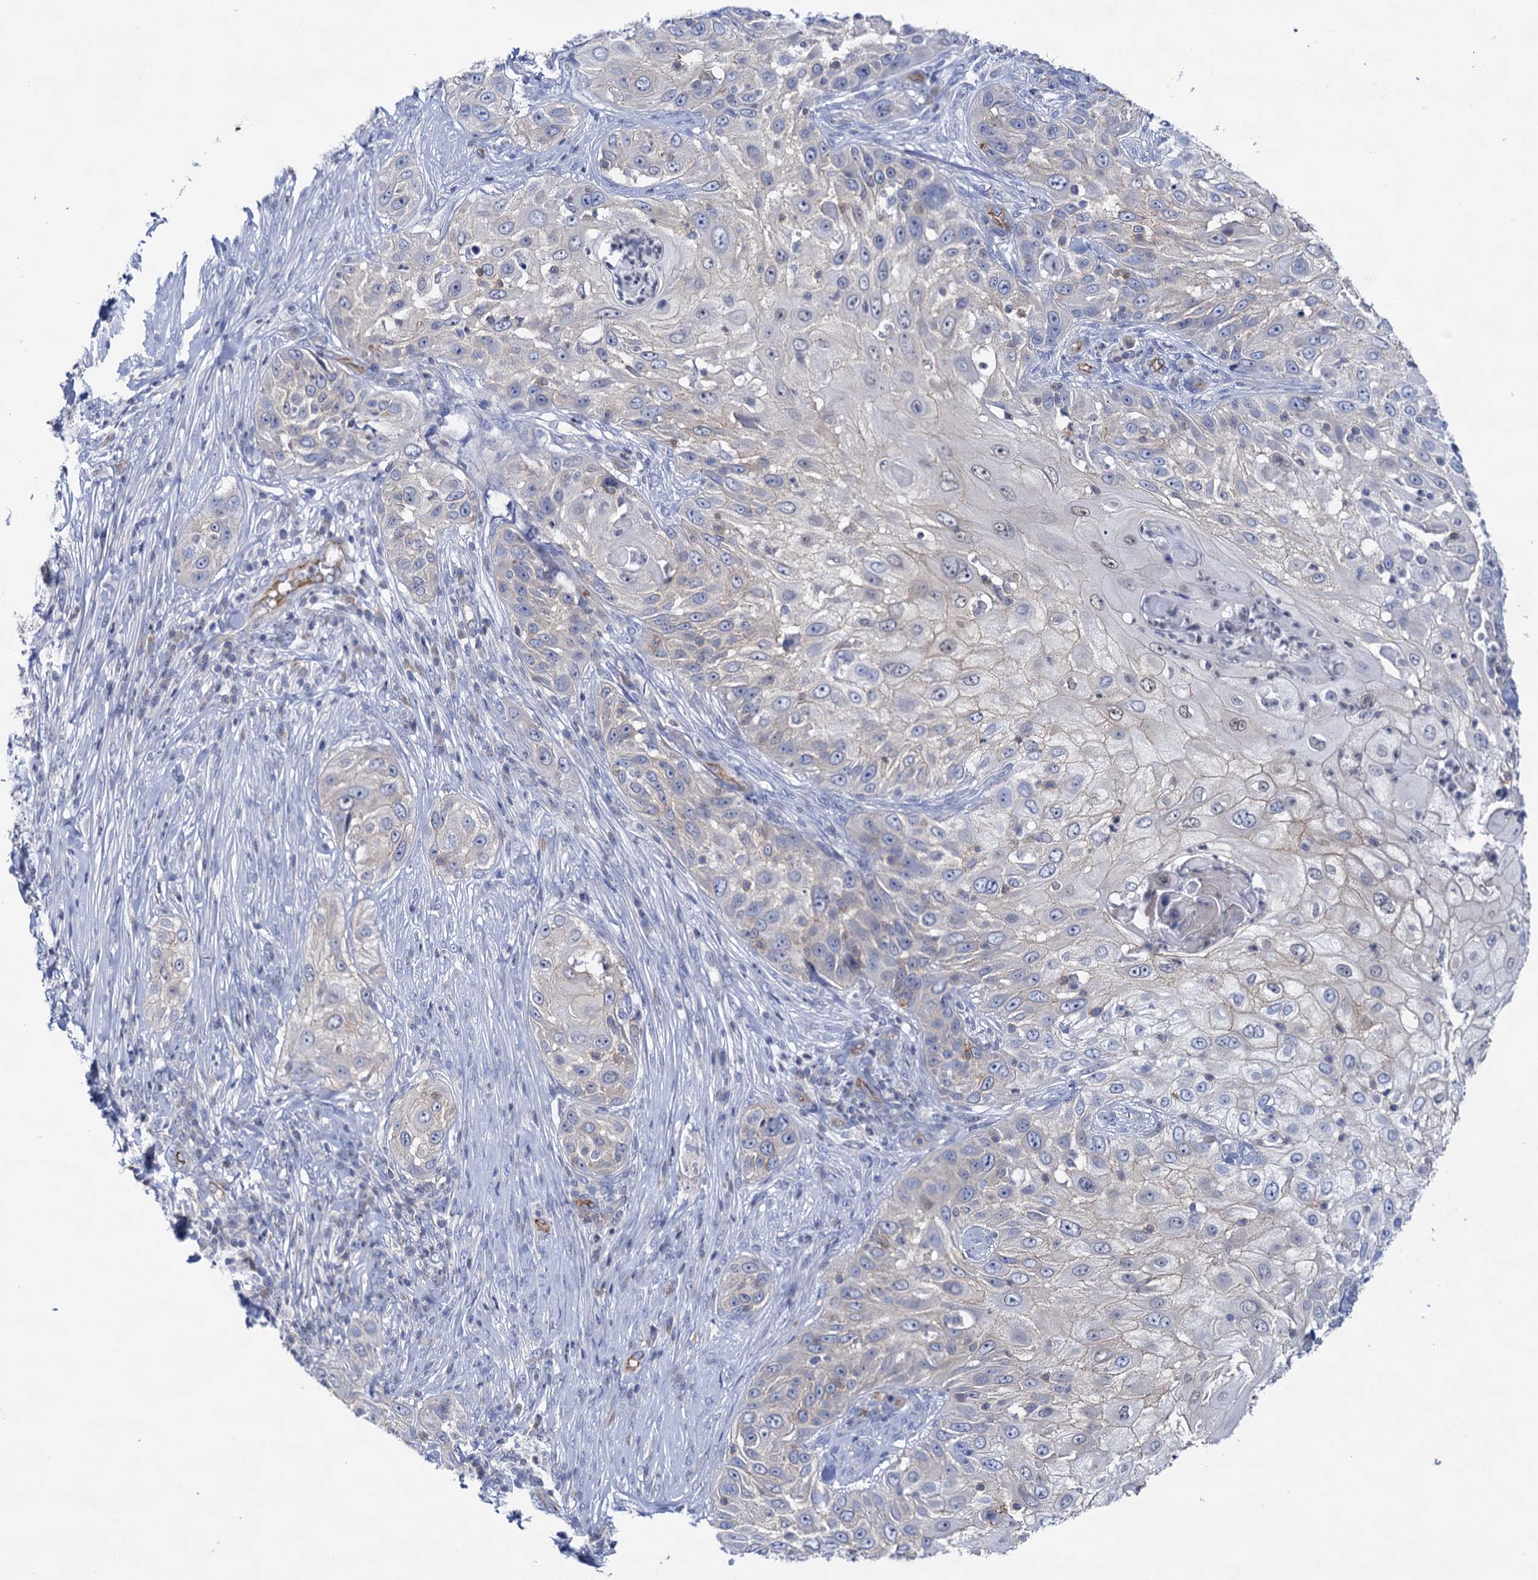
{"staining": {"intensity": "negative", "quantity": "none", "location": "none"}, "tissue": "skin cancer", "cell_type": "Tumor cells", "image_type": "cancer", "snomed": [{"axis": "morphology", "description": "Squamous cell carcinoma, NOS"}, {"axis": "topography", "description": "Skin"}], "caption": "Squamous cell carcinoma (skin) stained for a protein using IHC shows no staining tumor cells.", "gene": "ABLIM1", "patient": {"sex": "female", "age": 44}}